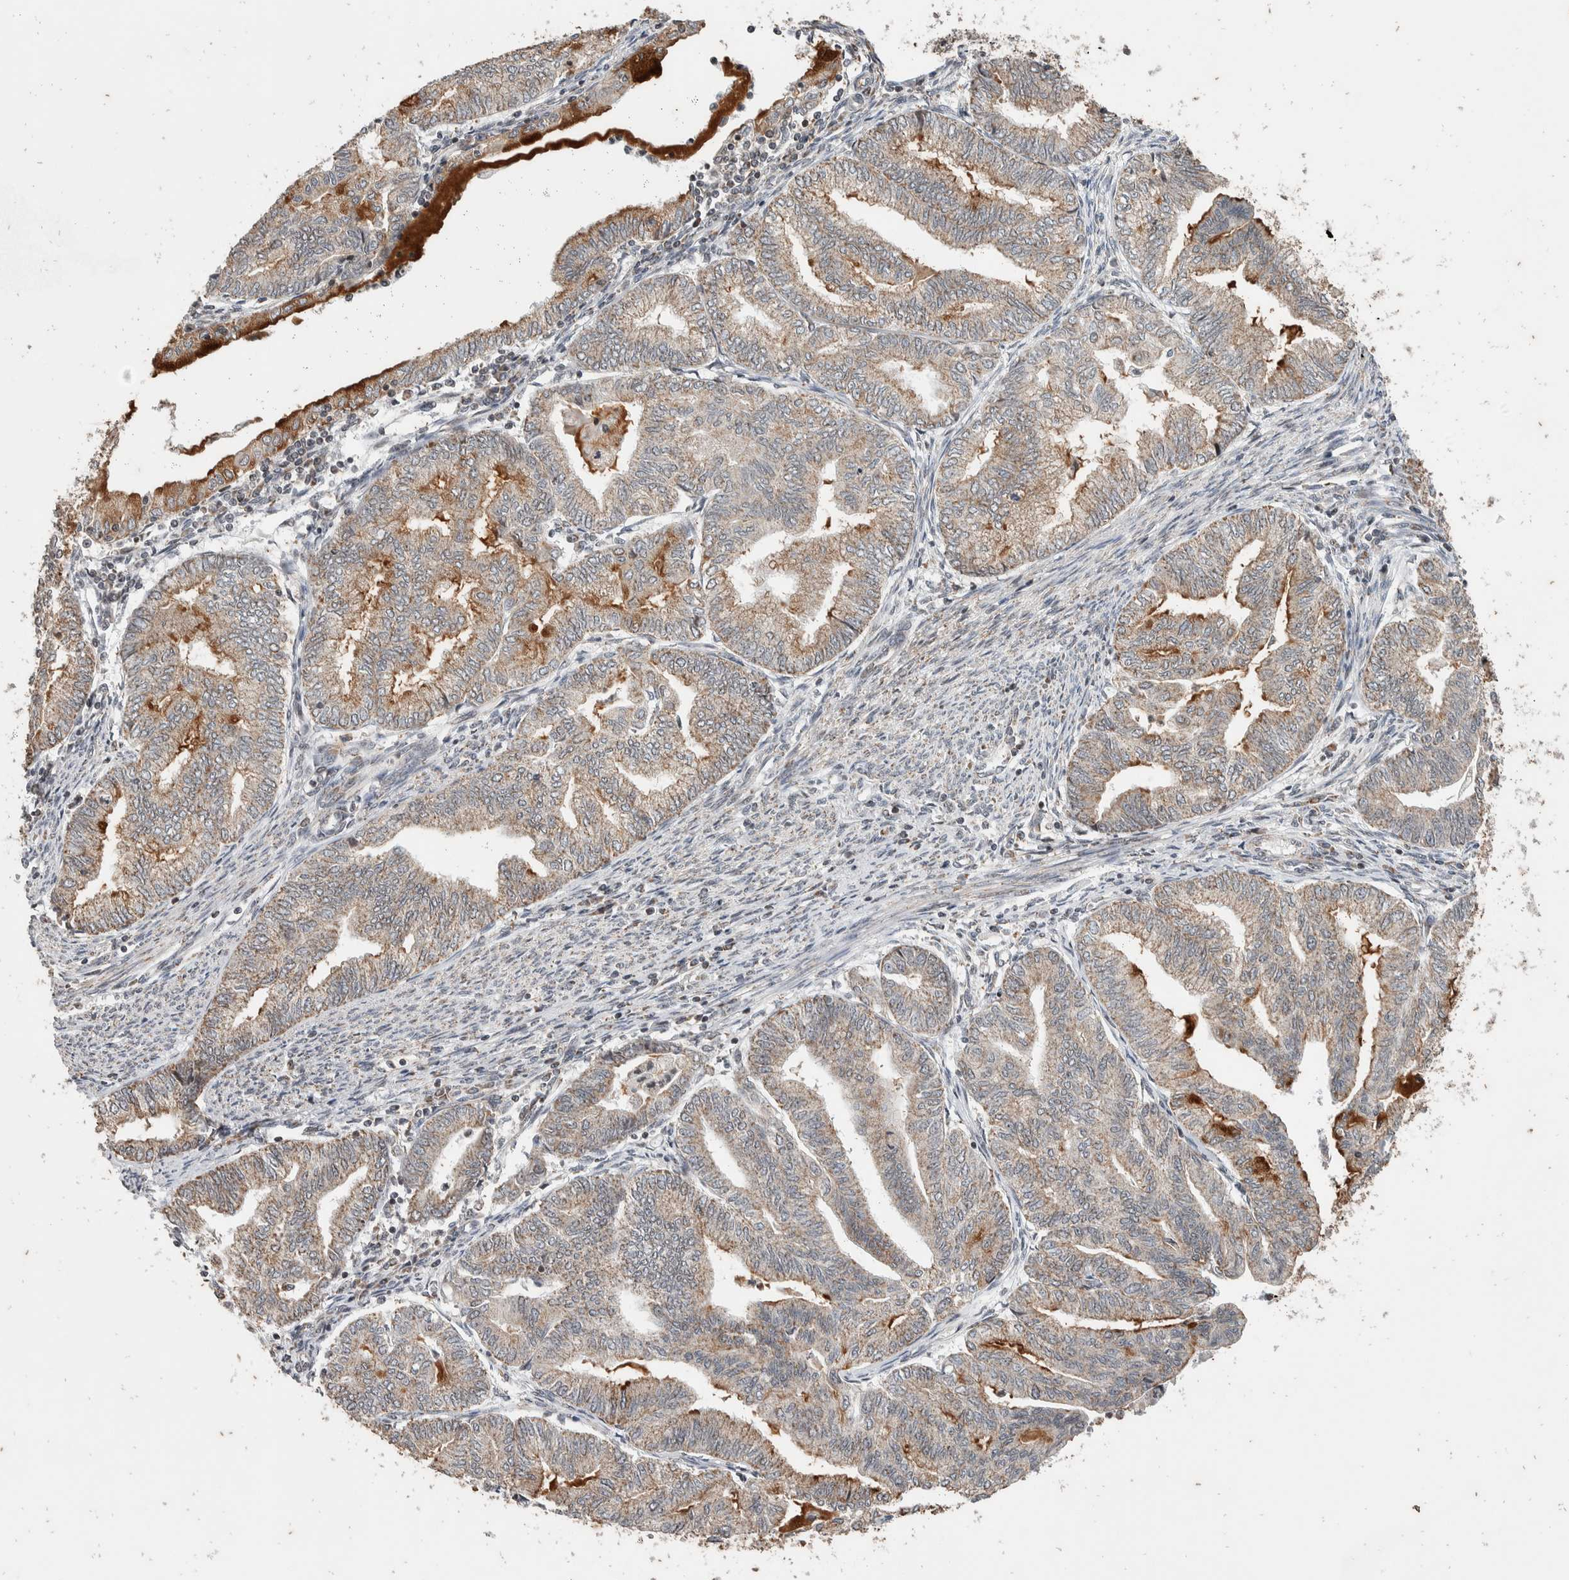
{"staining": {"intensity": "strong", "quantity": "<25%", "location": "cytoplasmic/membranous"}, "tissue": "endometrial cancer", "cell_type": "Tumor cells", "image_type": "cancer", "snomed": [{"axis": "morphology", "description": "Adenocarcinoma, NOS"}, {"axis": "topography", "description": "Endometrium"}], "caption": "Endometrial cancer stained with IHC shows strong cytoplasmic/membranous positivity in about <25% of tumor cells.", "gene": "ATXN7L1", "patient": {"sex": "female", "age": 79}}